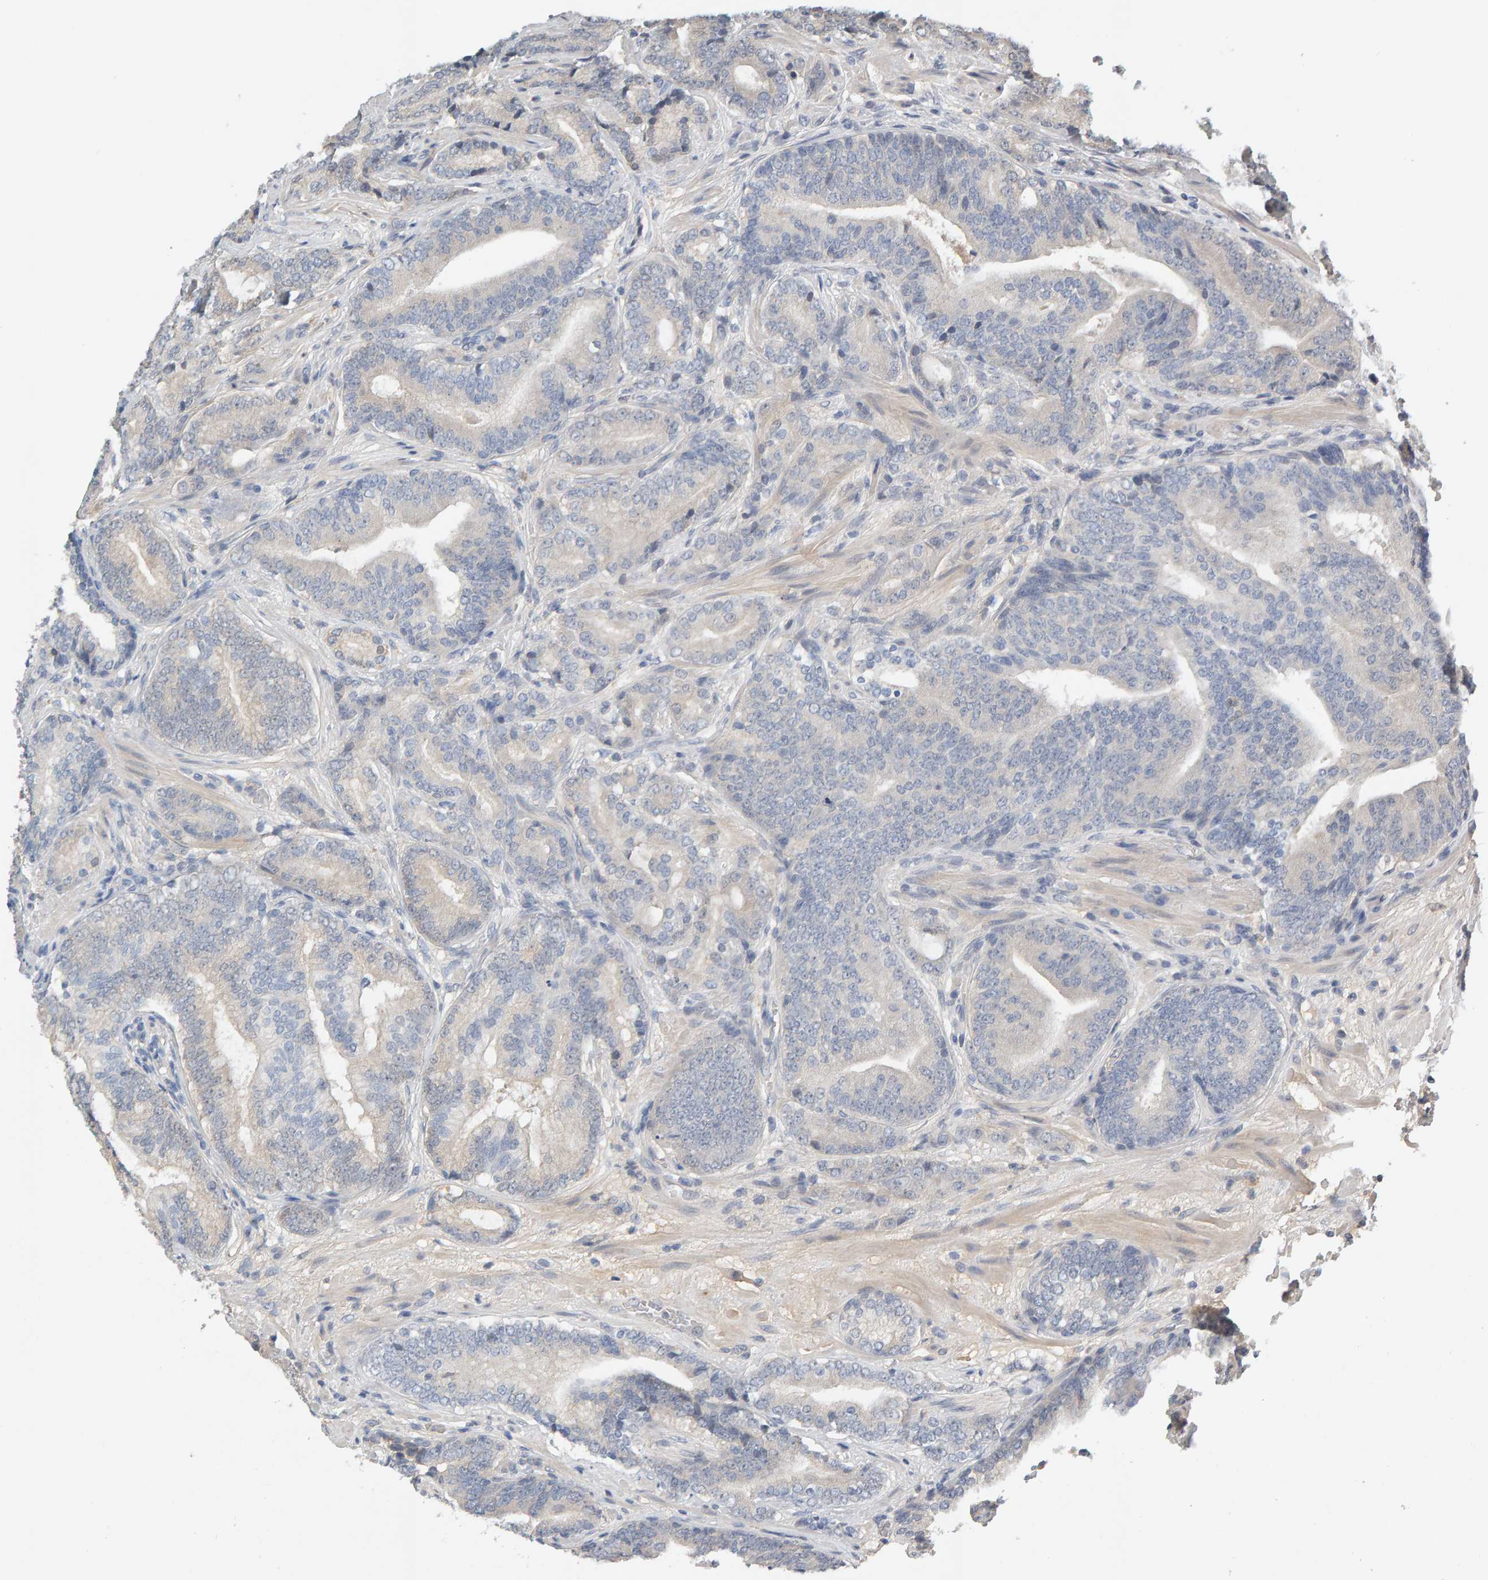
{"staining": {"intensity": "negative", "quantity": "none", "location": "none"}, "tissue": "prostate cancer", "cell_type": "Tumor cells", "image_type": "cancer", "snomed": [{"axis": "morphology", "description": "Adenocarcinoma, High grade"}, {"axis": "topography", "description": "Prostate"}], "caption": "High magnification brightfield microscopy of high-grade adenocarcinoma (prostate) stained with DAB (3,3'-diaminobenzidine) (brown) and counterstained with hematoxylin (blue): tumor cells show no significant positivity.", "gene": "GFUS", "patient": {"sex": "male", "age": 55}}